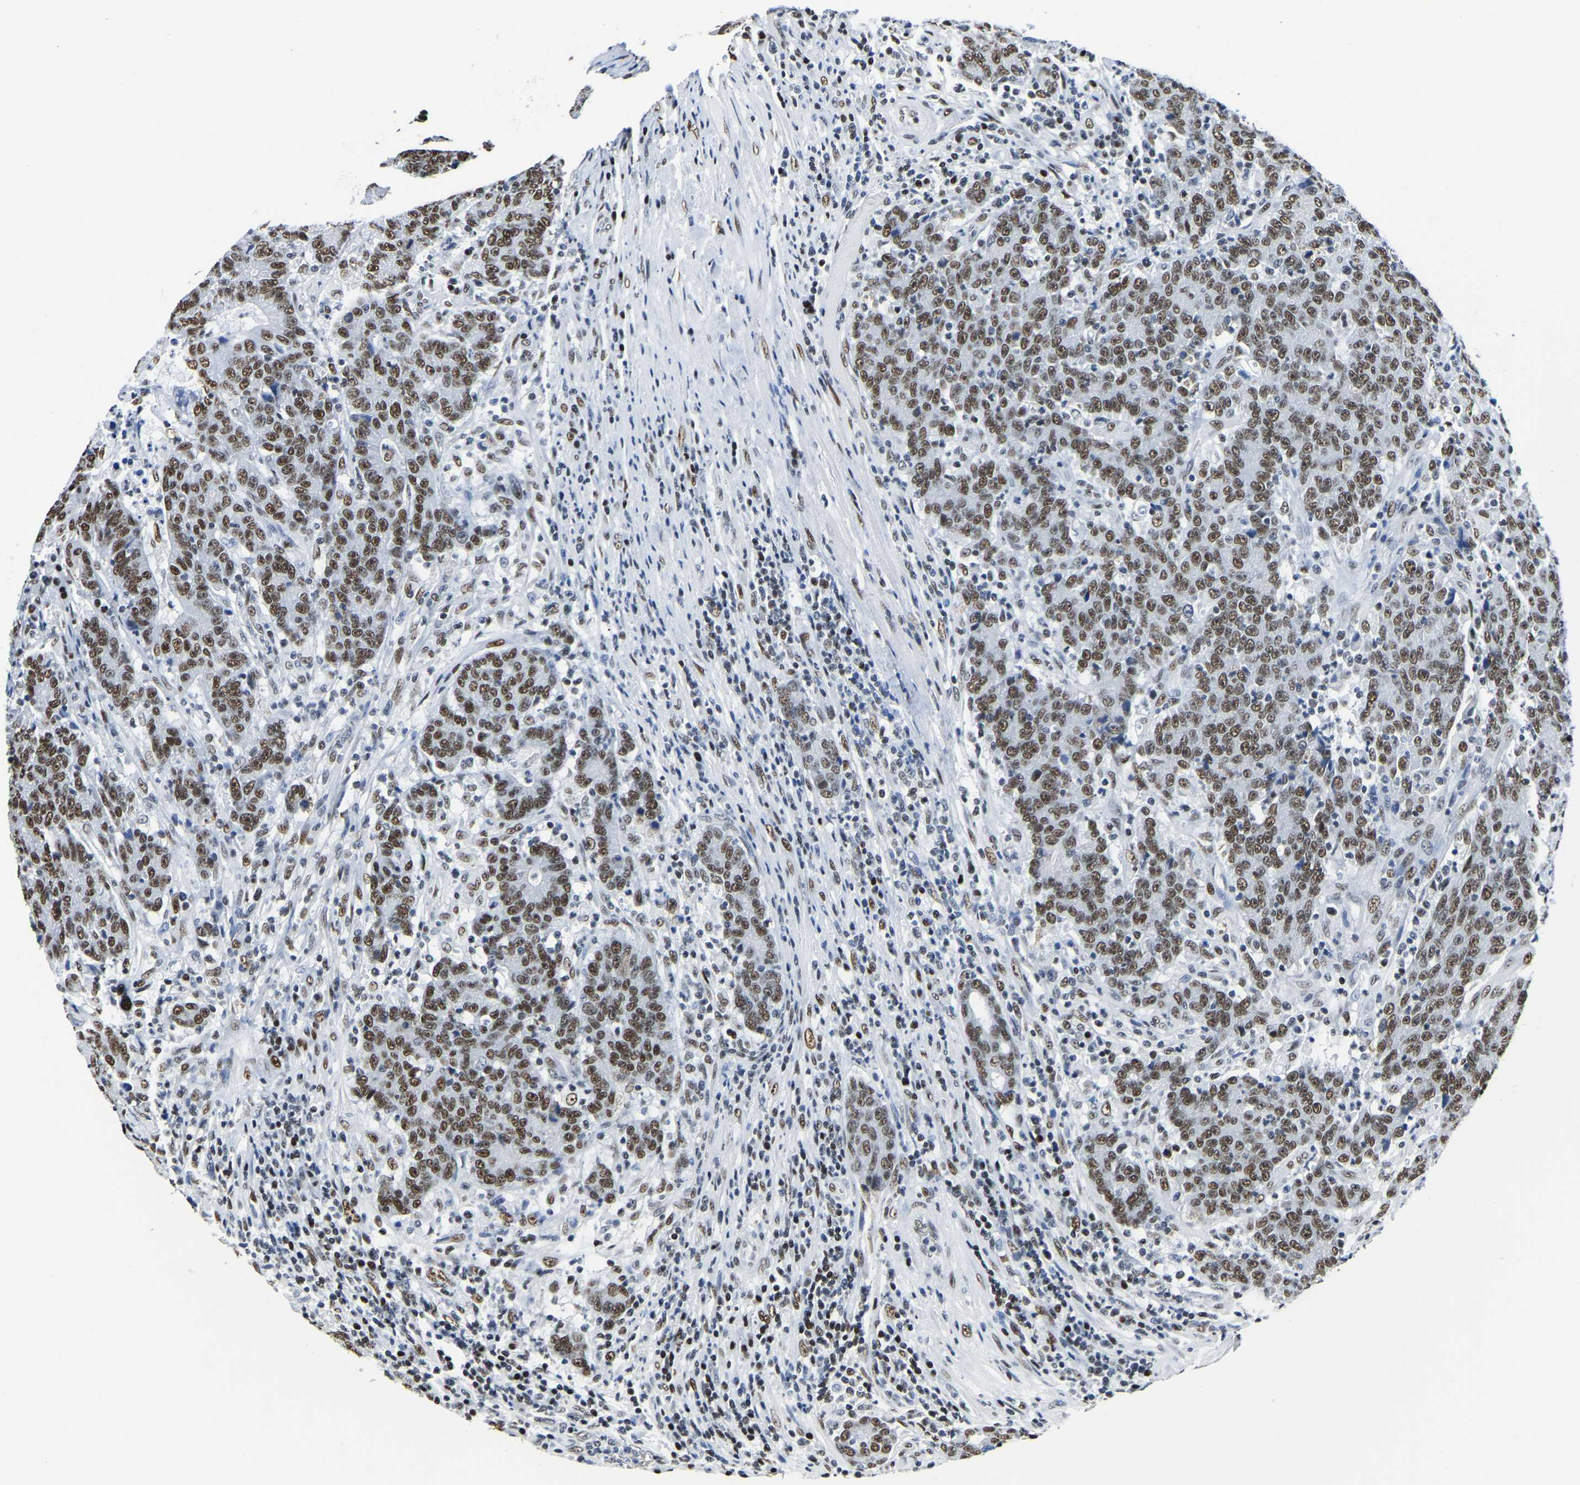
{"staining": {"intensity": "moderate", "quantity": ">75%", "location": "nuclear"}, "tissue": "colorectal cancer", "cell_type": "Tumor cells", "image_type": "cancer", "snomed": [{"axis": "morphology", "description": "Normal tissue, NOS"}, {"axis": "morphology", "description": "Adenocarcinoma, NOS"}, {"axis": "topography", "description": "Colon"}], "caption": "Protein expression analysis of adenocarcinoma (colorectal) reveals moderate nuclear expression in approximately >75% of tumor cells.", "gene": "UBA1", "patient": {"sex": "female", "age": 75}}